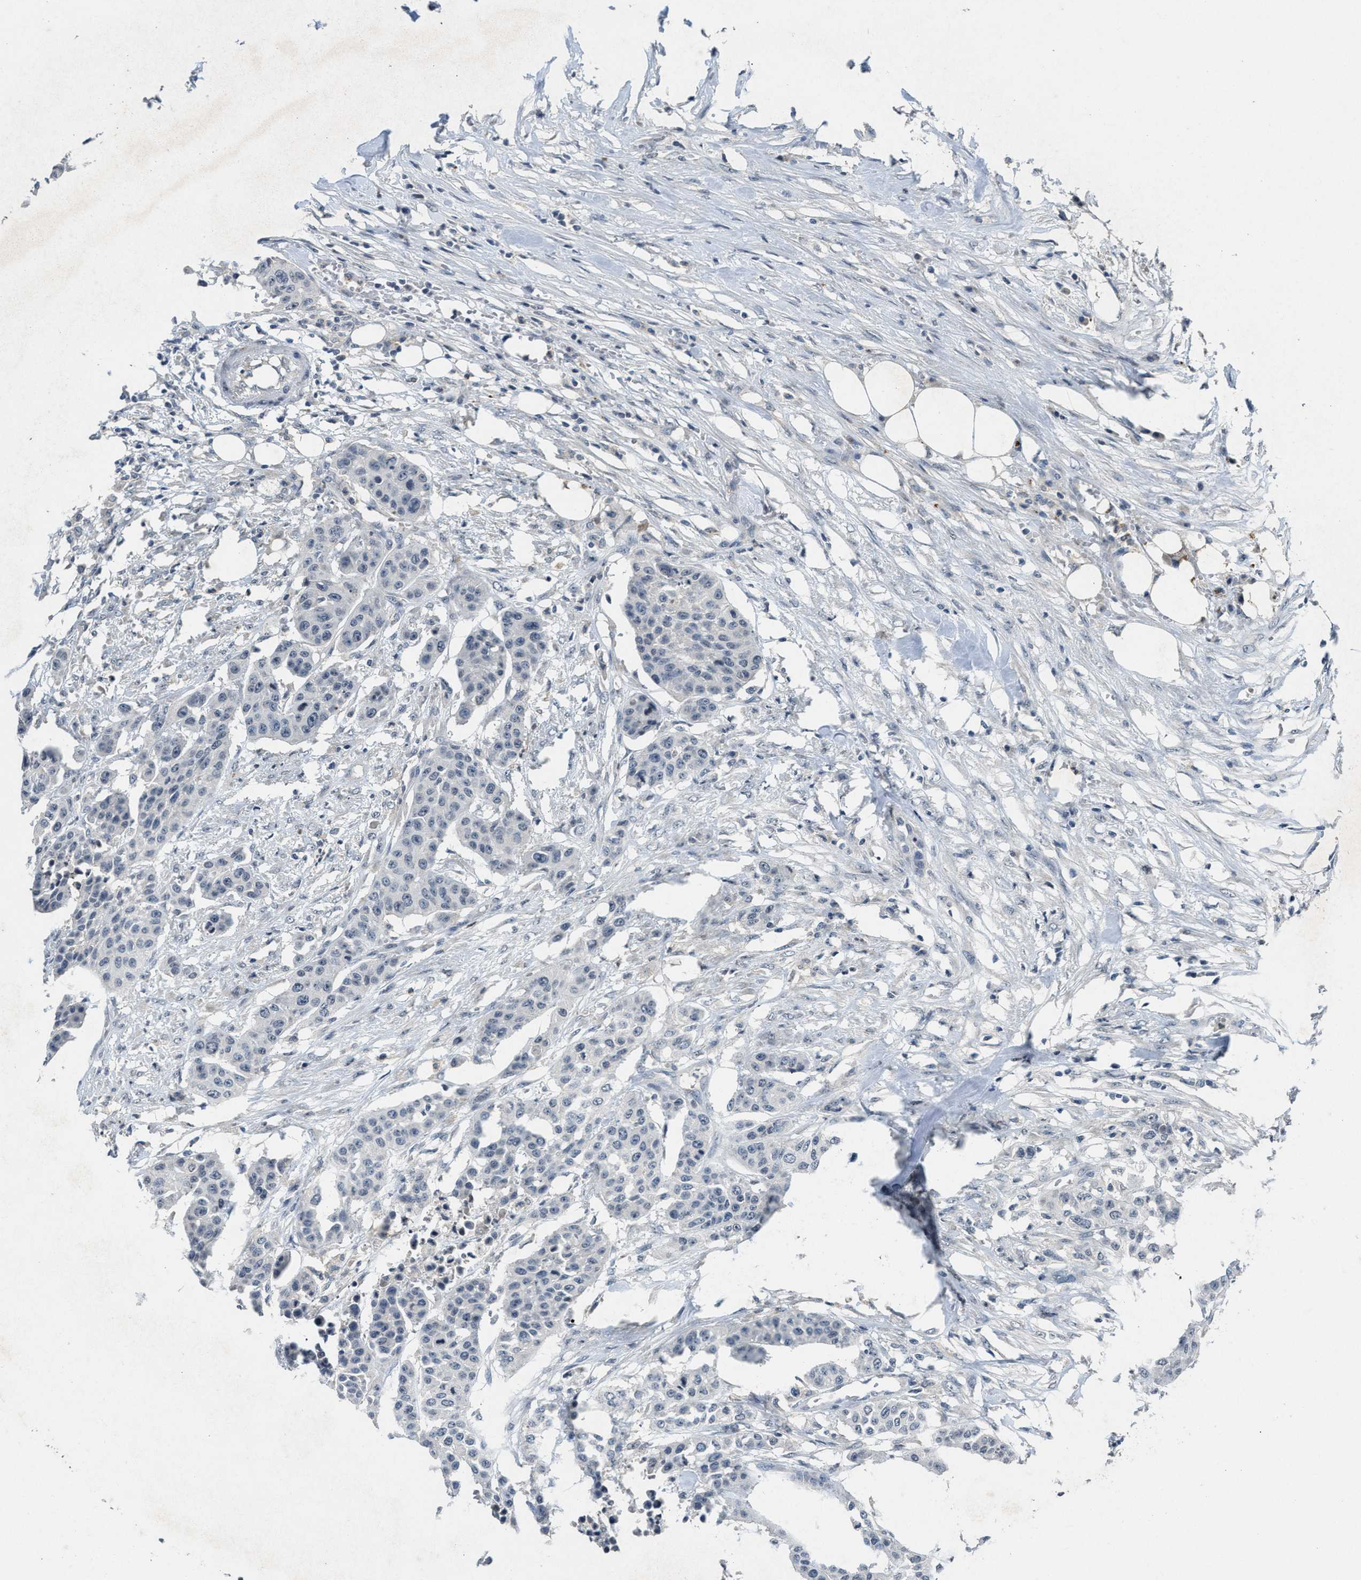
{"staining": {"intensity": "negative", "quantity": "none", "location": "none"}, "tissue": "urothelial cancer", "cell_type": "Tumor cells", "image_type": "cancer", "snomed": [{"axis": "morphology", "description": "Urothelial carcinoma, High grade"}, {"axis": "topography", "description": "Urinary bladder"}], "caption": "High power microscopy histopathology image of an immunohistochemistry (IHC) micrograph of high-grade urothelial carcinoma, revealing no significant expression in tumor cells. (DAB (3,3'-diaminobenzidine) immunohistochemistry, high magnification).", "gene": "SLC5A5", "patient": {"sex": "male", "age": 74}}